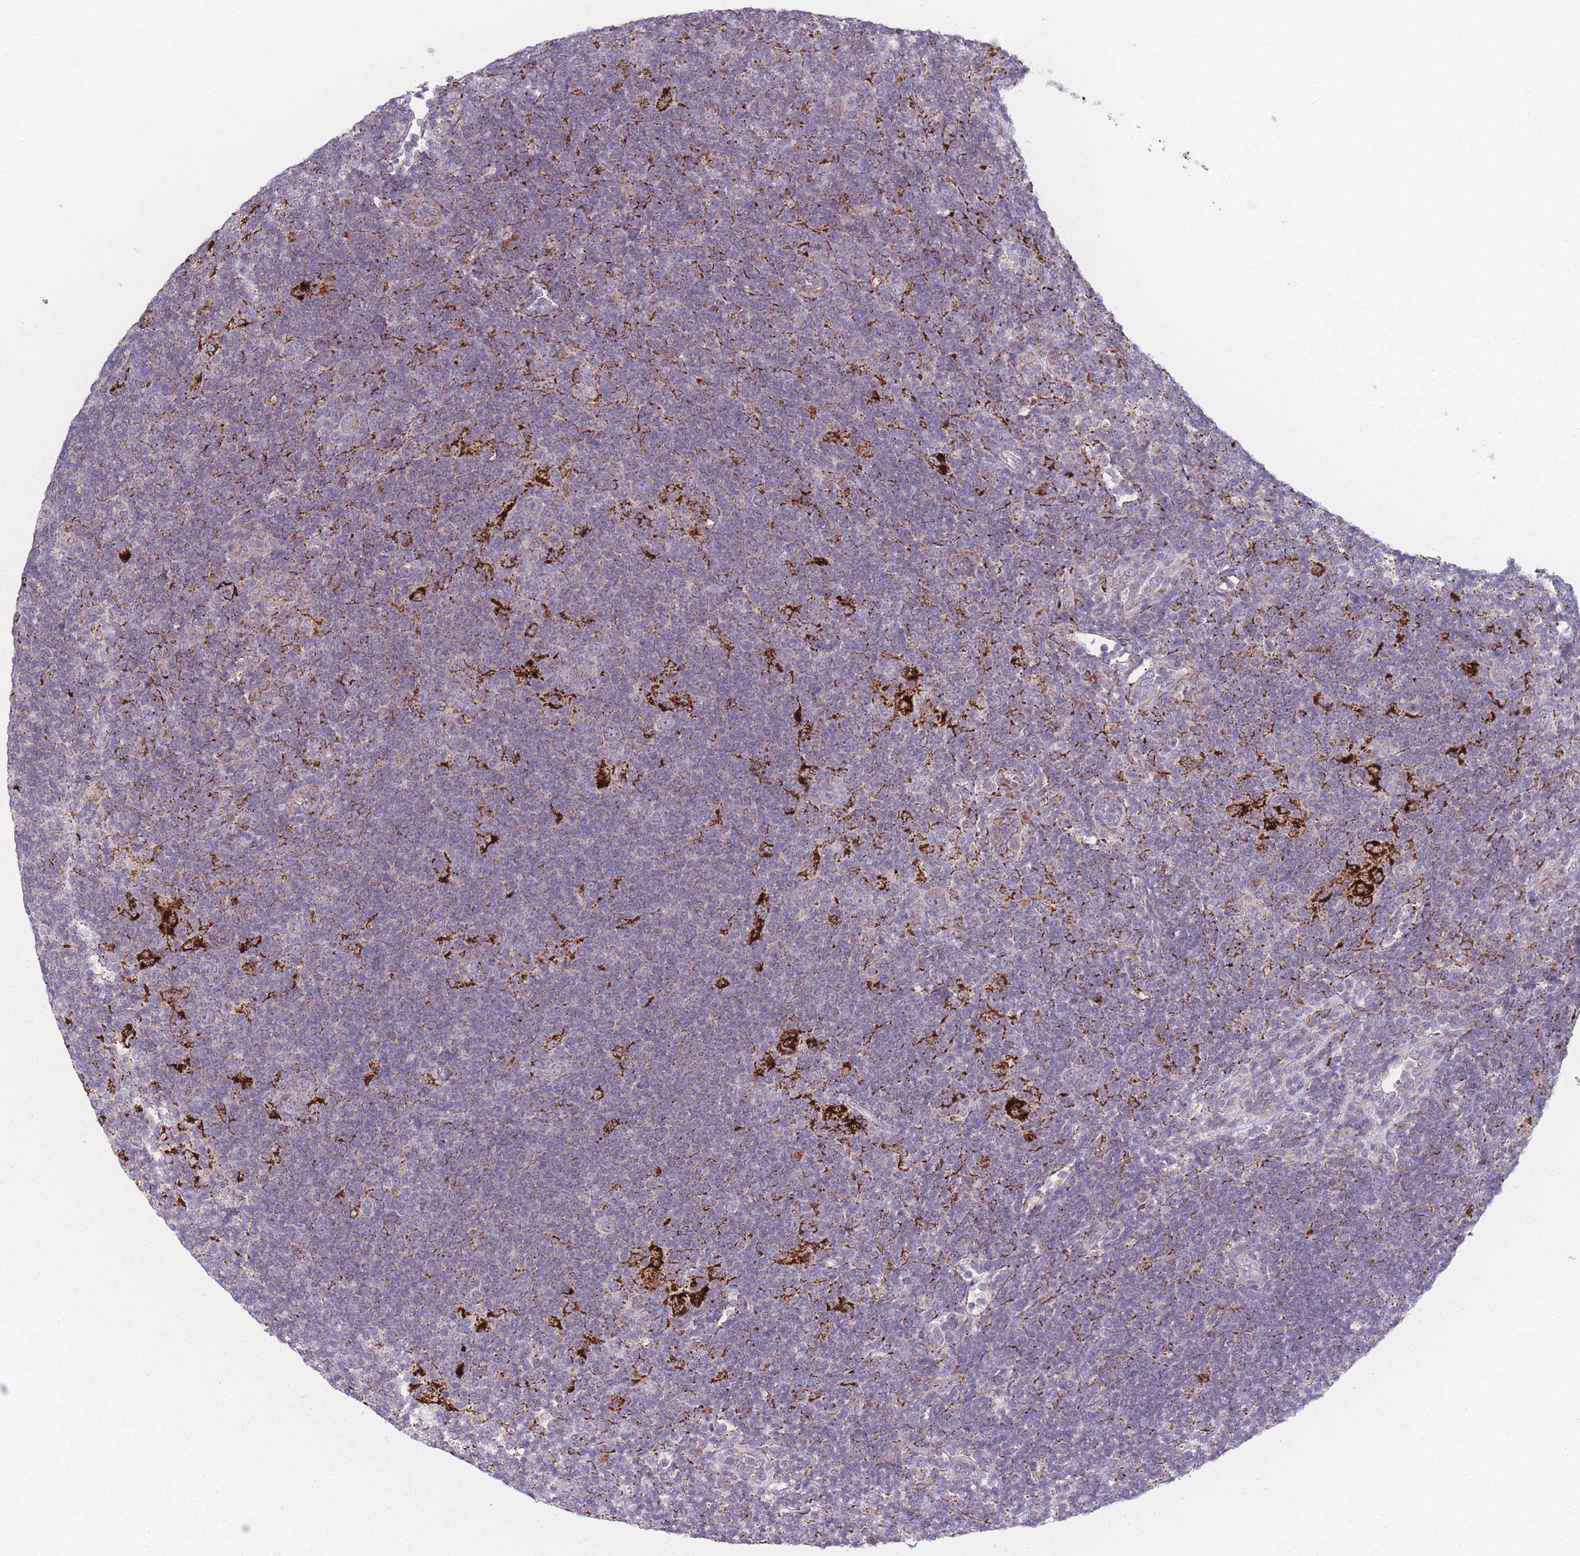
{"staining": {"intensity": "negative", "quantity": "none", "location": "none"}, "tissue": "lymphoma", "cell_type": "Tumor cells", "image_type": "cancer", "snomed": [{"axis": "morphology", "description": "Hodgkin's disease, NOS"}, {"axis": "topography", "description": "Lymph node"}], "caption": "An image of human lymphoma is negative for staining in tumor cells.", "gene": "PEX11B", "patient": {"sex": "female", "age": 57}}